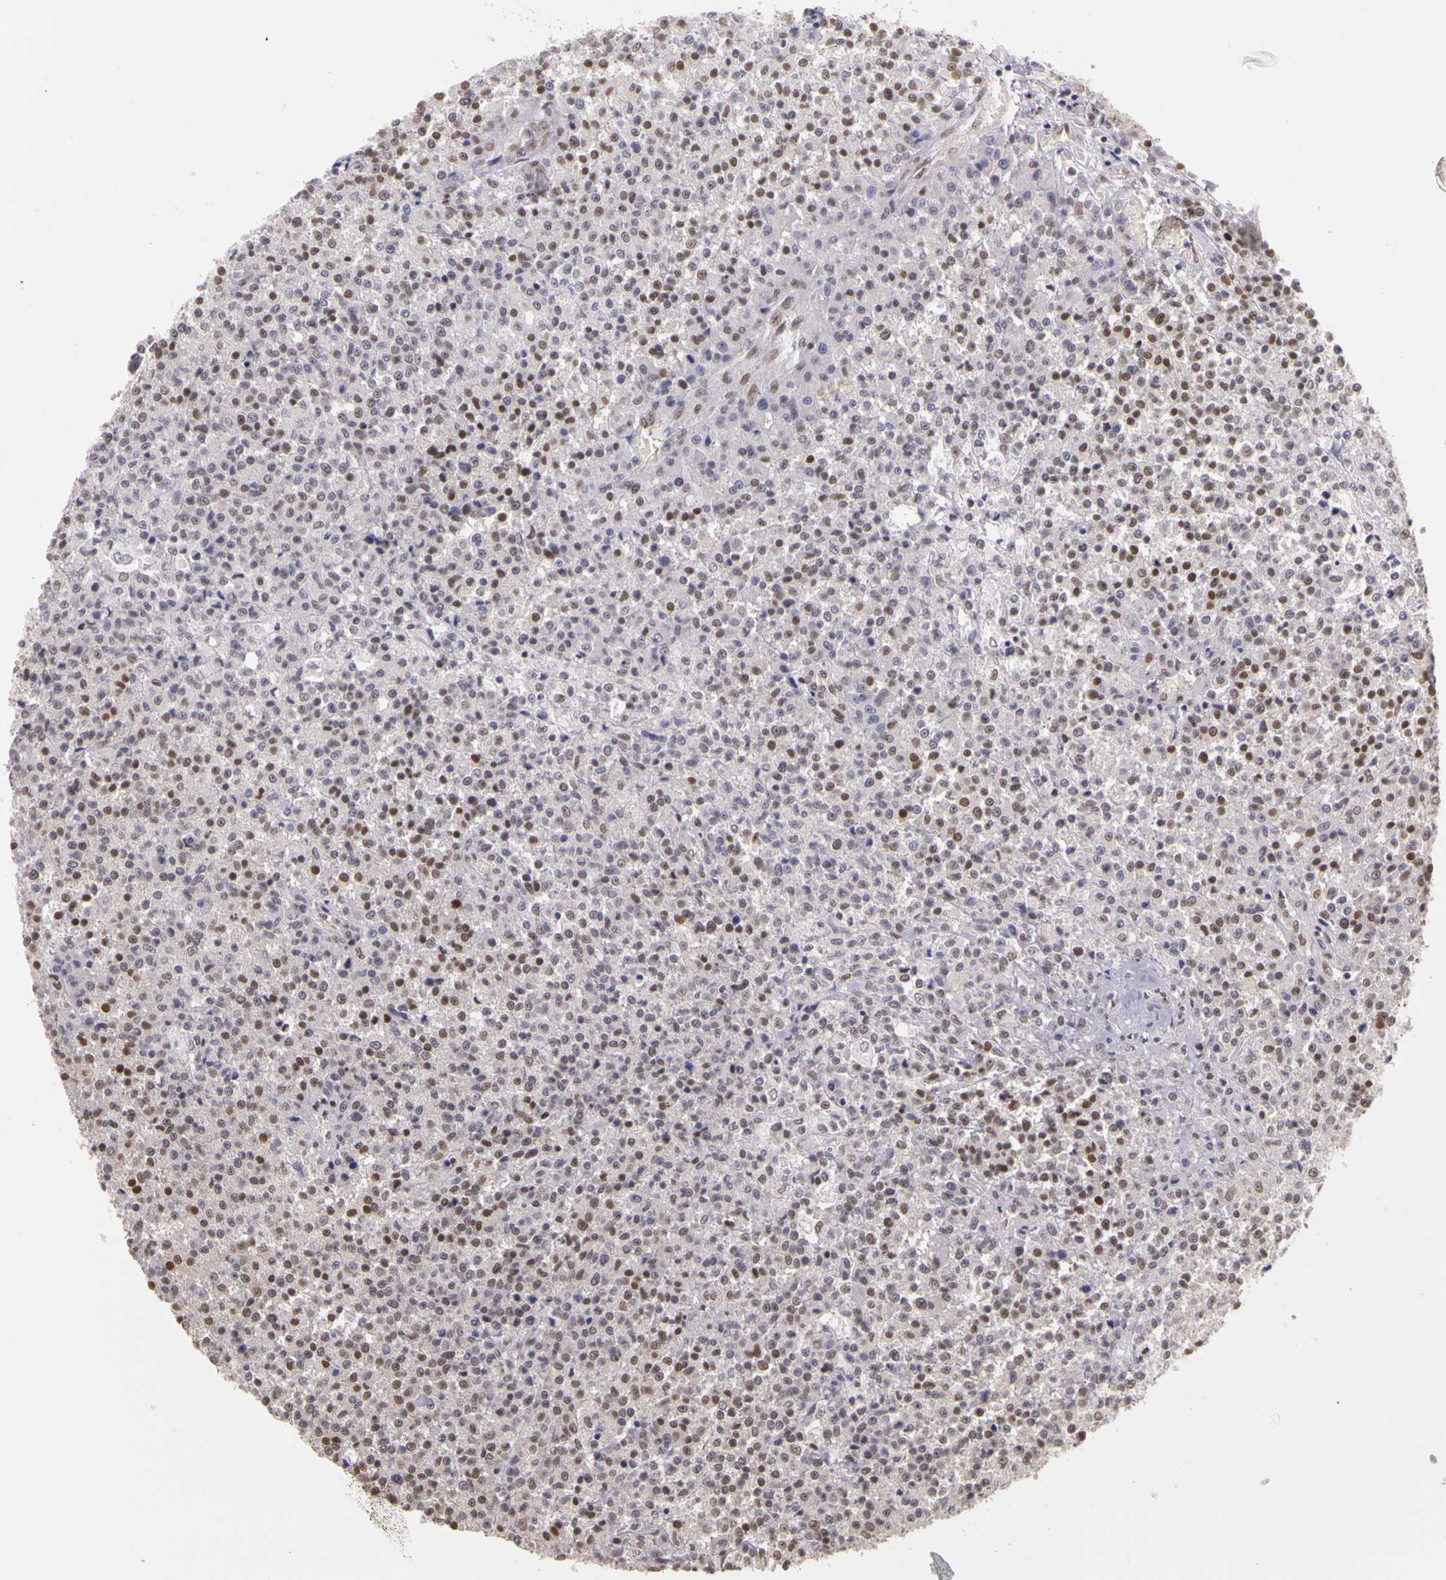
{"staining": {"intensity": "weak", "quantity": "25%-75%", "location": "nuclear"}, "tissue": "testis cancer", "cell_type": "Tumor cells", "image_type": "cancer", "snomed": [{"axis": "morphology", "description": "Seminoma, NOS"}, {"axis": "topography", "description": "Testis"}], "caption": "Protein staining by immunohistochemistry reveals weak nuclear expression in approximately 25%-75% of tumor cells in testis cancer.", "gene": "WDR13", "patient": {"sex": "male", "age": 59}}